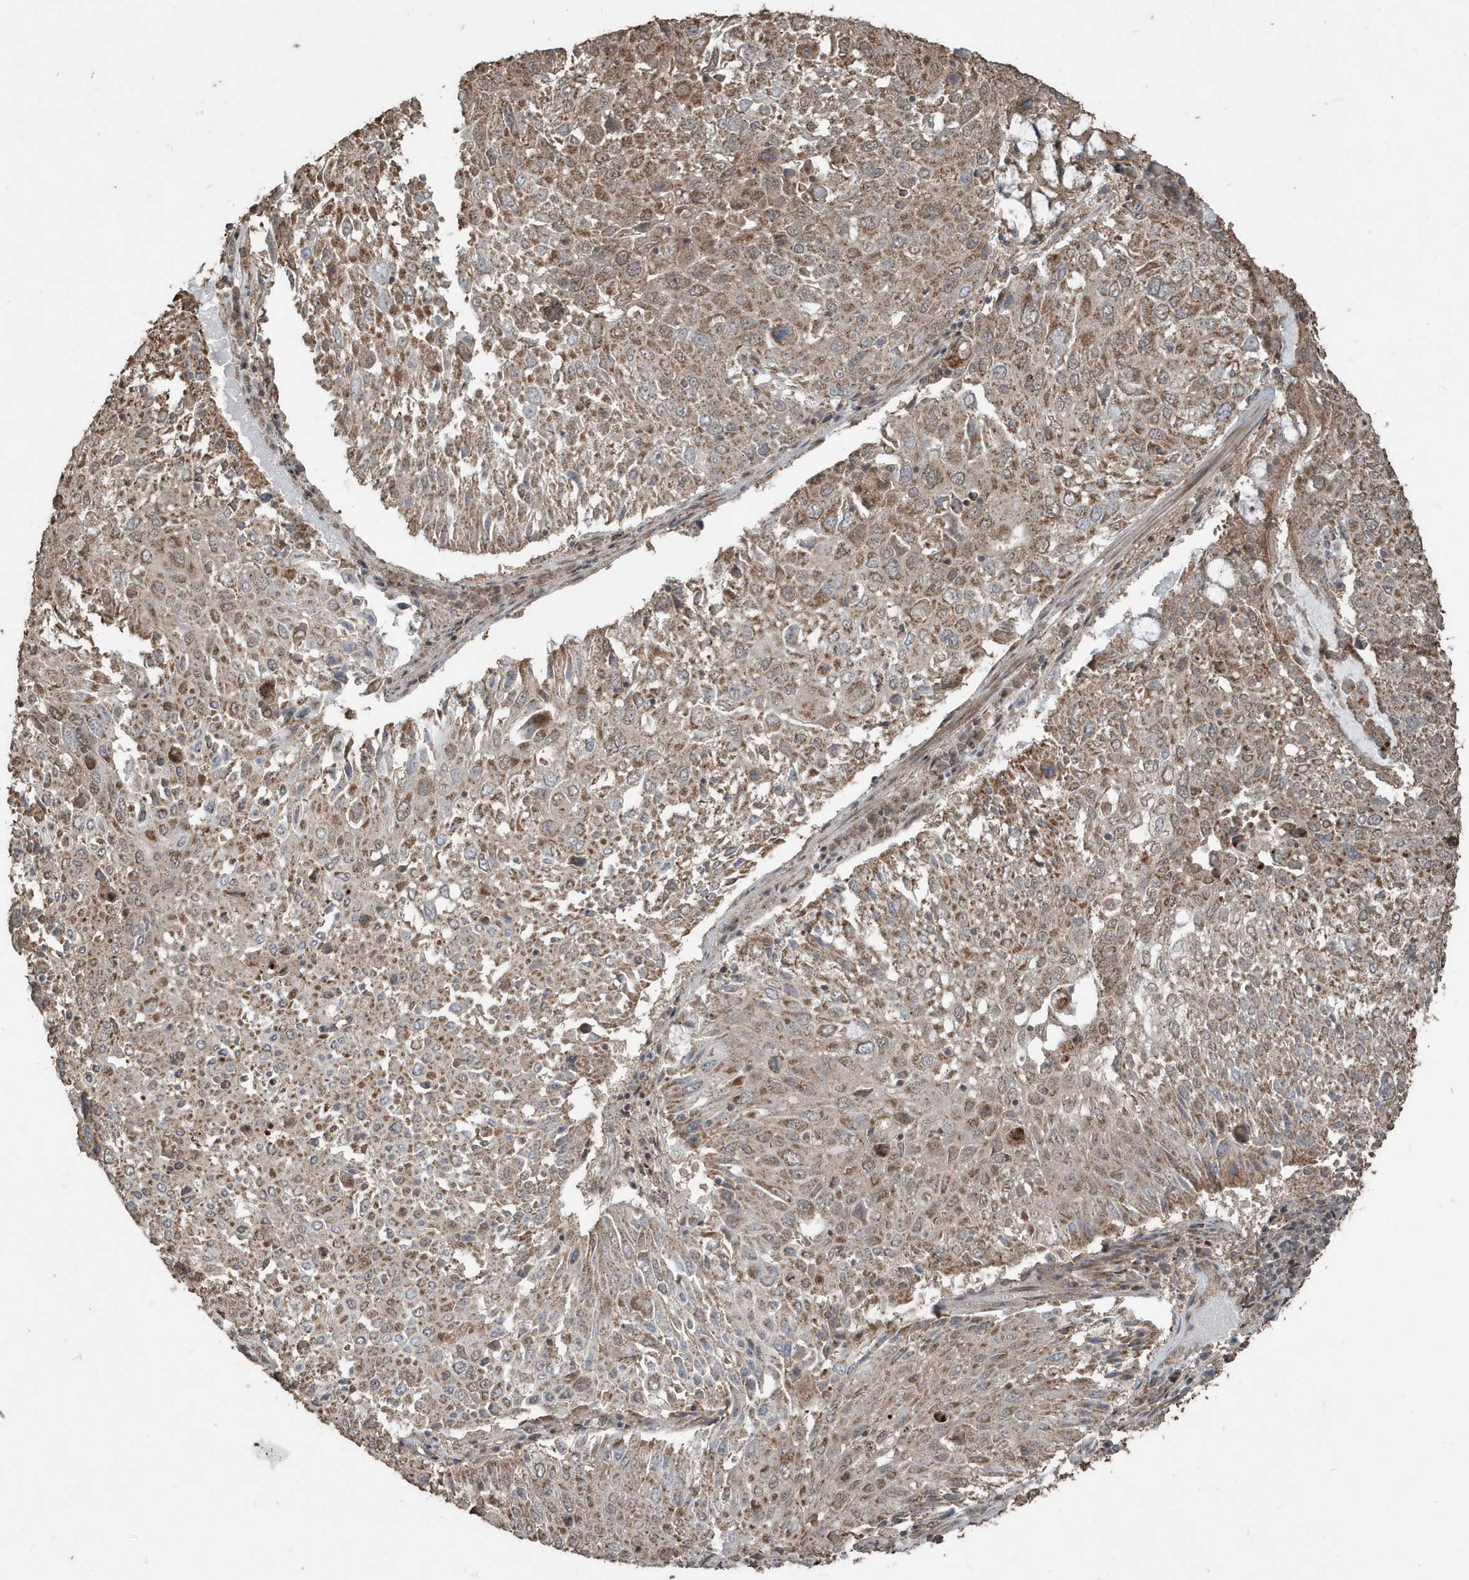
{"staining": {"intensity": "moderate", "quantity": ">75%", "location": "cytoplasmic/membranous"}, "tissue": "lung cancer", "cell_type": "Tumor cells", "image_type": "cancer", "snomed": [{"axis": "morphology", "description": "Squamous cell carcinoma, NOS"}, {"axis": "topography", "description": "Lung"}], "caption": "Immunohistochemical staining of human lung squamous cell carcinoma displays moderate cytoplasmic/membranous protein expression in about >75% of tumor cells.", "gene": "PAXBP1", "patient": {"sex": "male", "age": 65}}